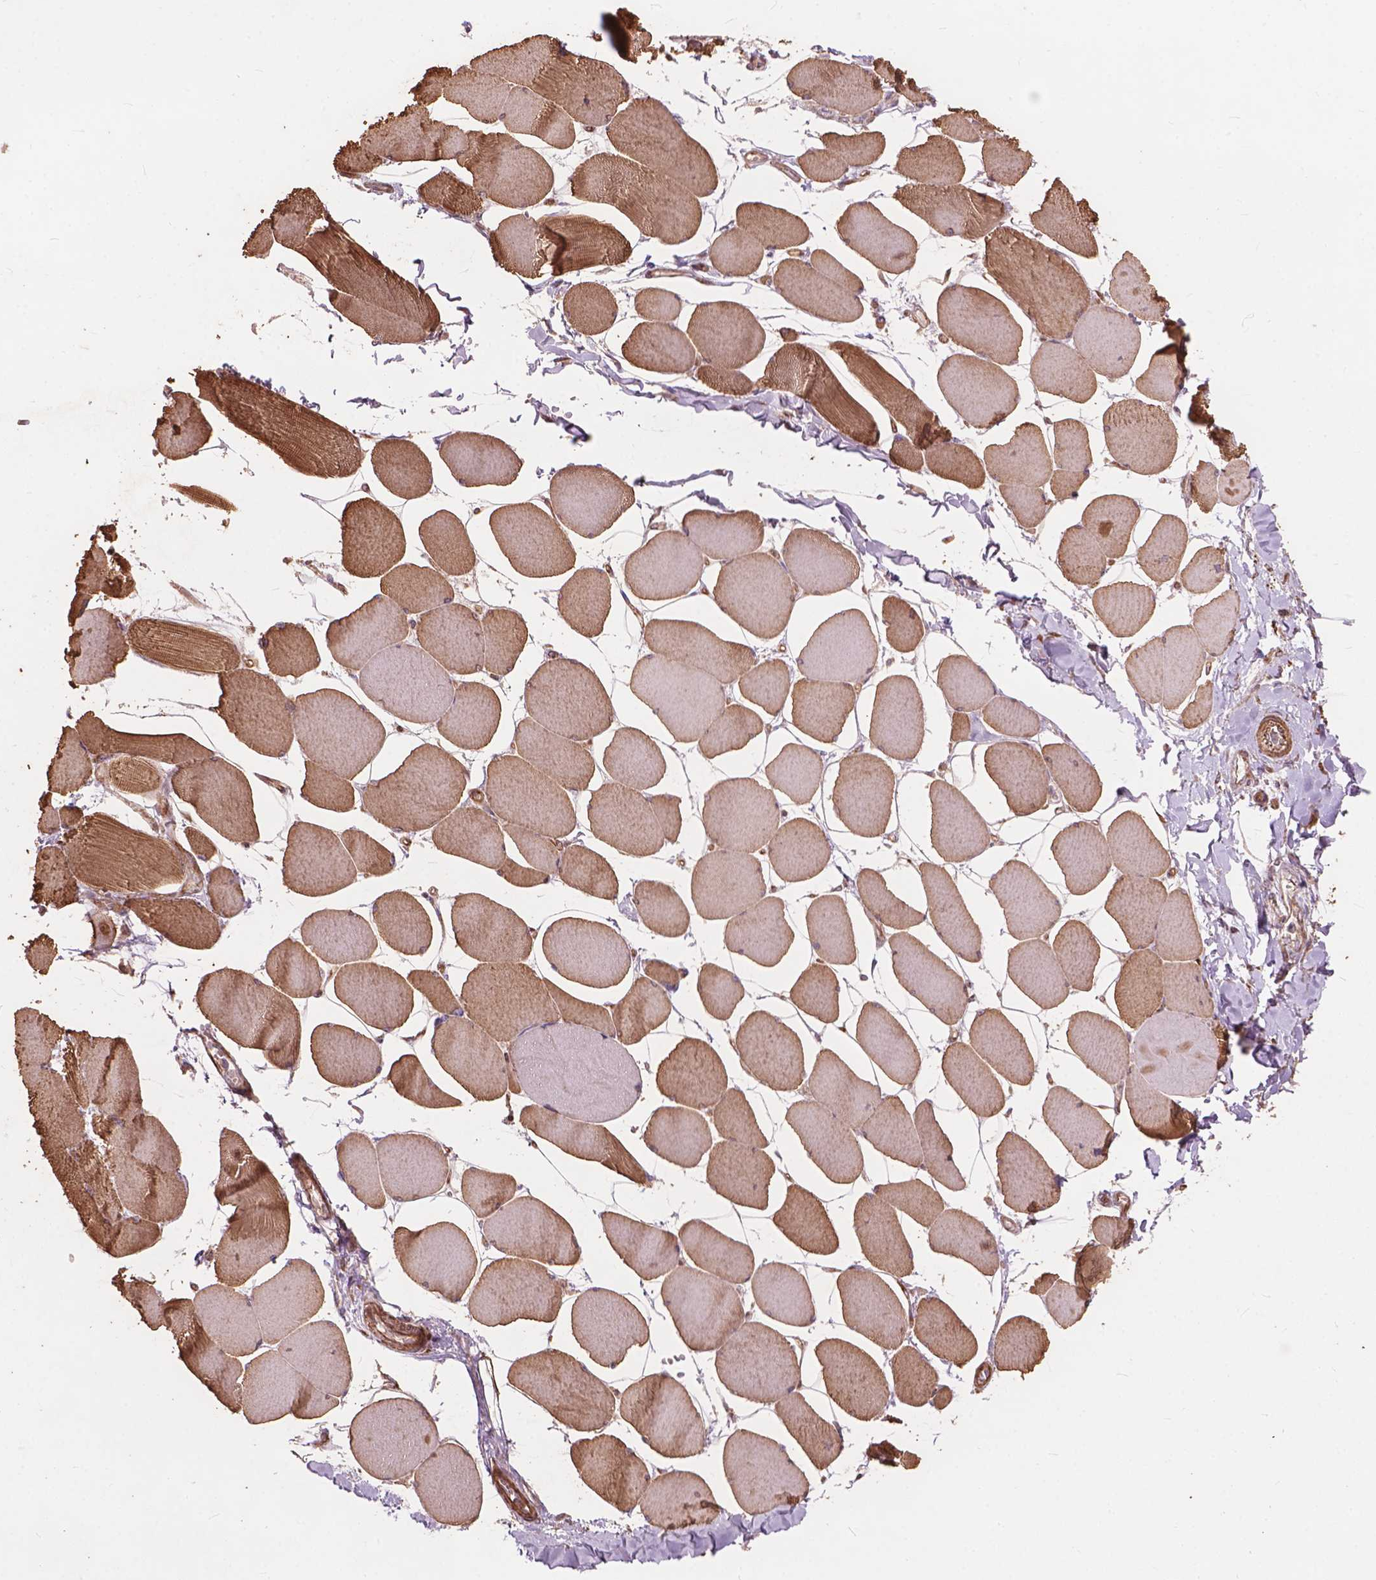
{"staining": {"intensity": "moderate", "quantity": "25%-75%", "location": "cytoplasmic/membranous"}, "tissue": "skeletal muscle", "cell_type": "Myocytes", "image_type": "normal", "snomed": [{"axis": "morphology", "description": "Normal tissue, NOS"}, {"axis": "topography", "description": "Skeletal muscle"}], "caption": "Myocytes display medium levels of moderate cytoplasmic/membranous expression in approximately 25%-75% of cells in unremarkable skeletal muscle.", "gene": "FNIP1", "patient": {"sex": "female", "age": 75}}